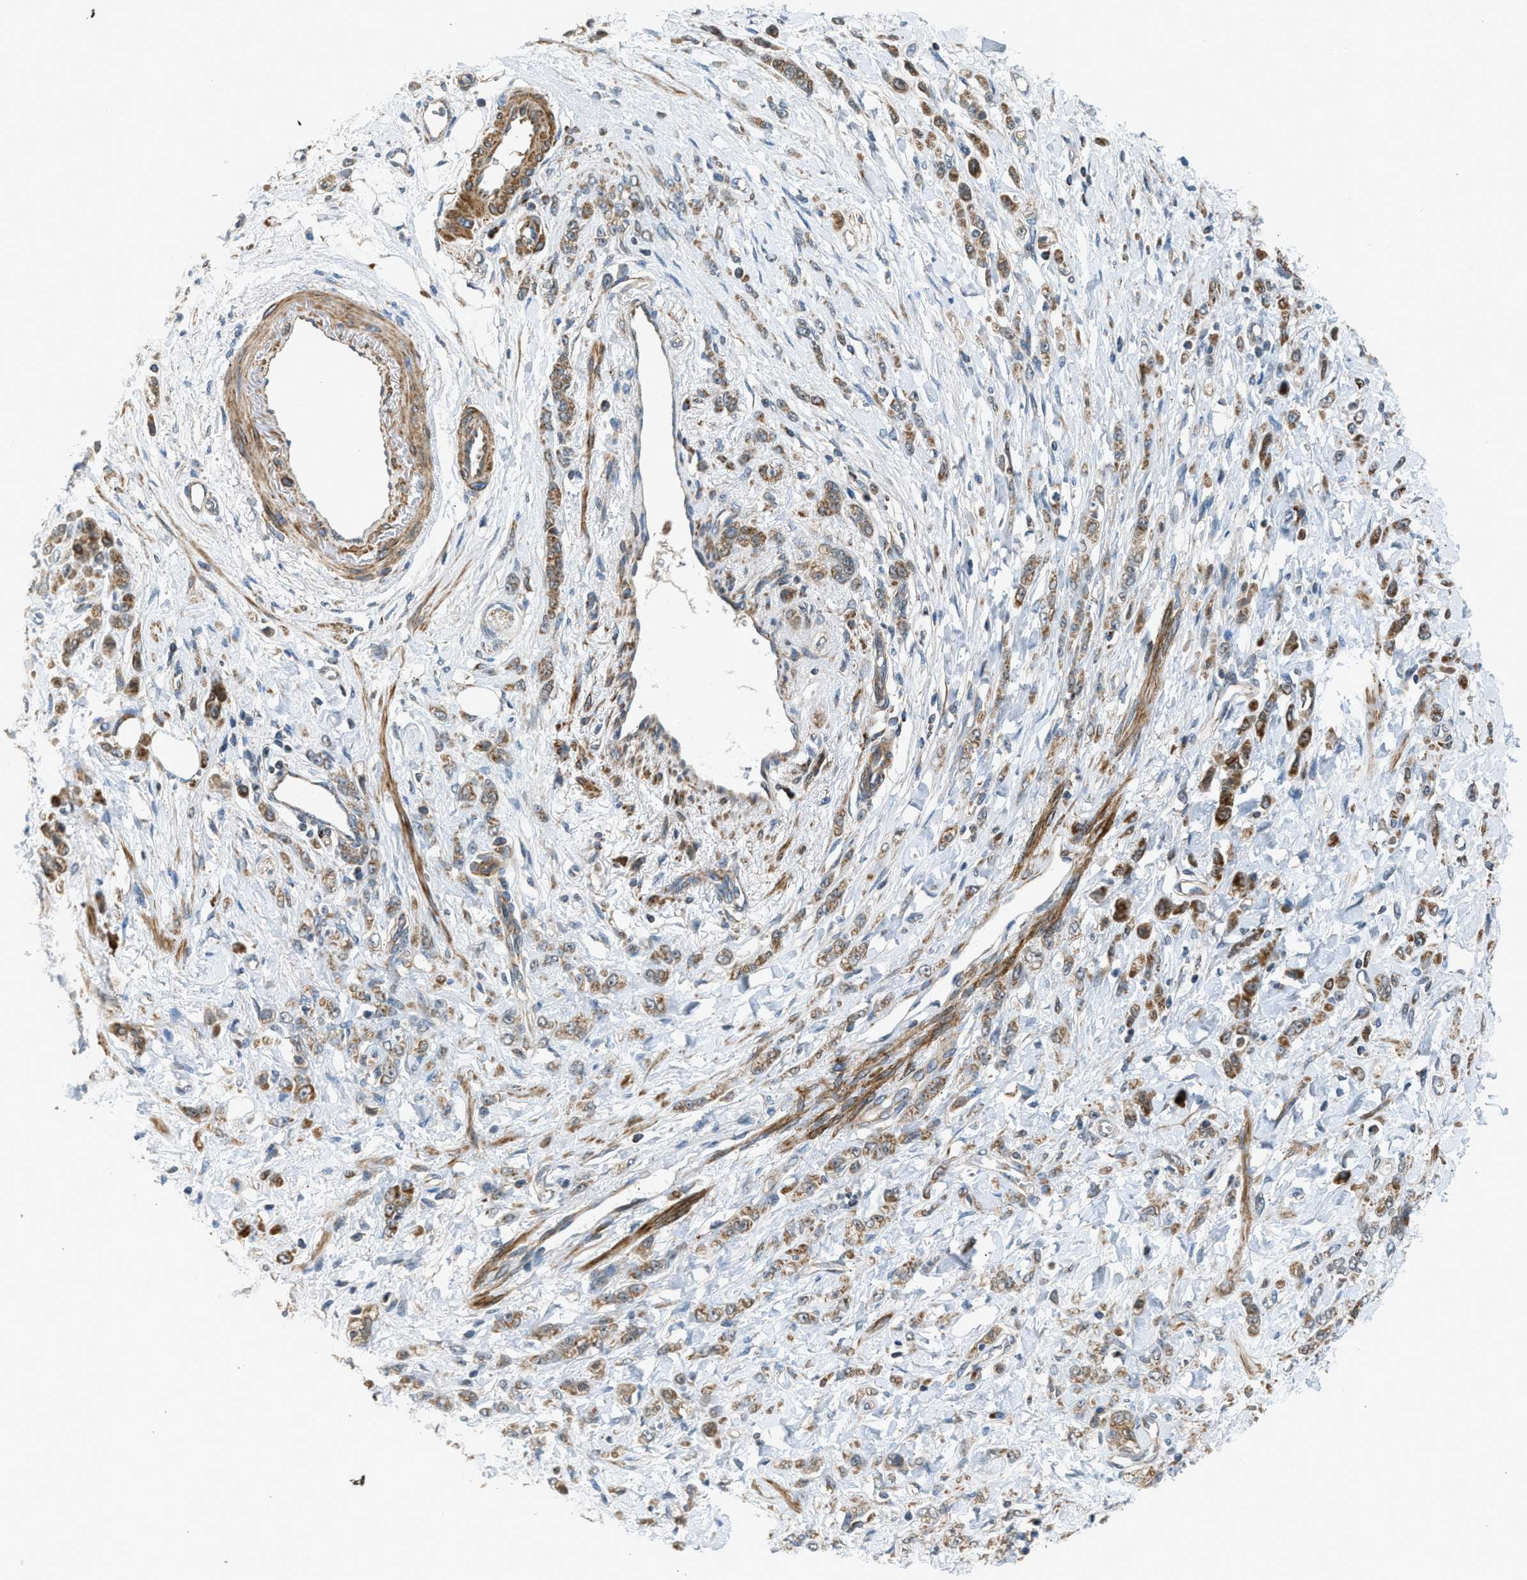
{"staining": {"intensity": "strong", "quantity": ">75%", "location": "cytoplasmic/membranous"}, "tissue": "stomach cancer", "cell_type": "Tumor cells", "image_type": "cancer", "snomed": [{"axis": "morphology", "description": "Normal tissue, NOS"}, {"axis": "morphology", "description": "Adenocarcinoma, NOS"}, {"axis": "topography", "description": "Stomach"}], "caption": "A micrograph showing strong cytoplasmic/membranous positivity in approximately >75% of tumor cells in stomach cancer, as visualized by brown immunohistochemical staining.", "gene": "SESN2", "patient": {"sex": "male", "age": 82}}